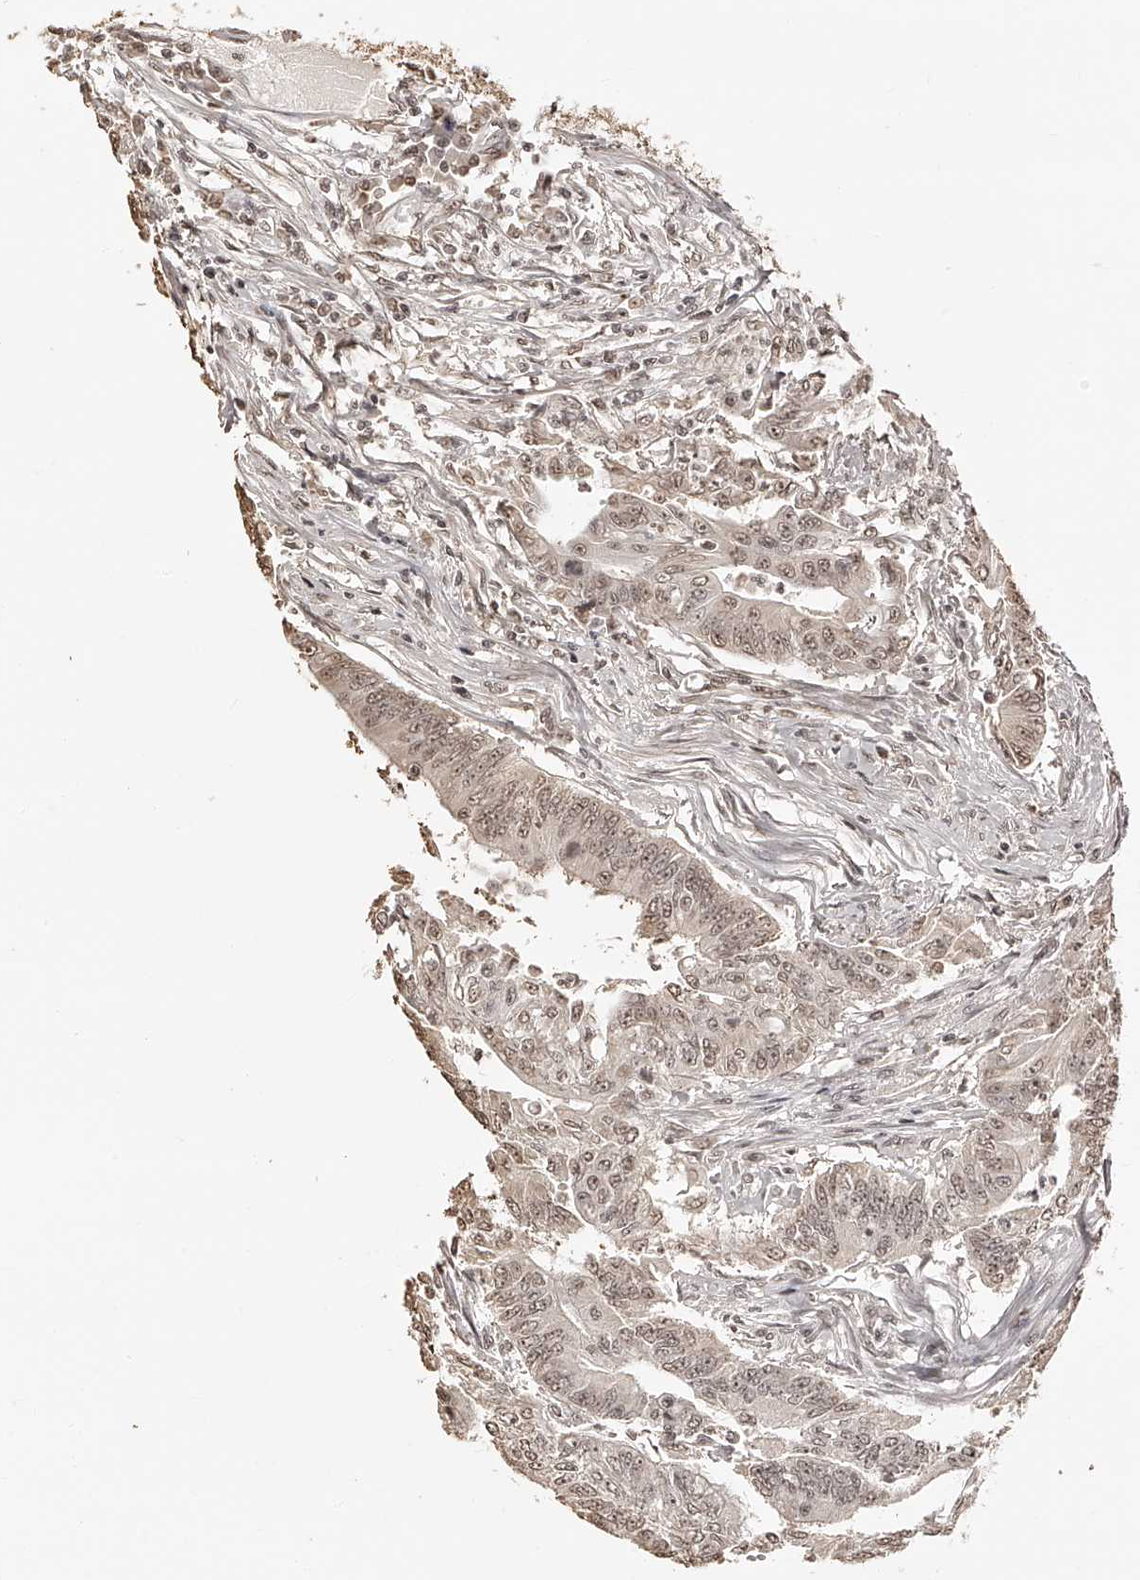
{"staining": {"intensity": "weak", "quantity": ">75%", "location": "nuclear"}, "tissue": "colorectal cancer", "cell_type": "Tumor cells", "image_type": "cancer", "snomed": [{"axis": "morphology", "description": "Adenoma, NOS"}, {"axis": "morphology", "description": "Adenocarcinoma, NOS"}, {"axis": "topography", "description": "Colon"}], "caption": "Protein staining demonstrates weak nuclear staining in approximately >75% of tumor cells in colorectal adenoma. (Brightfield microscopy of DAB IHC at high magnification).", "gene": "ZNF503", "patient": {"sex": "male", "age": 79}}